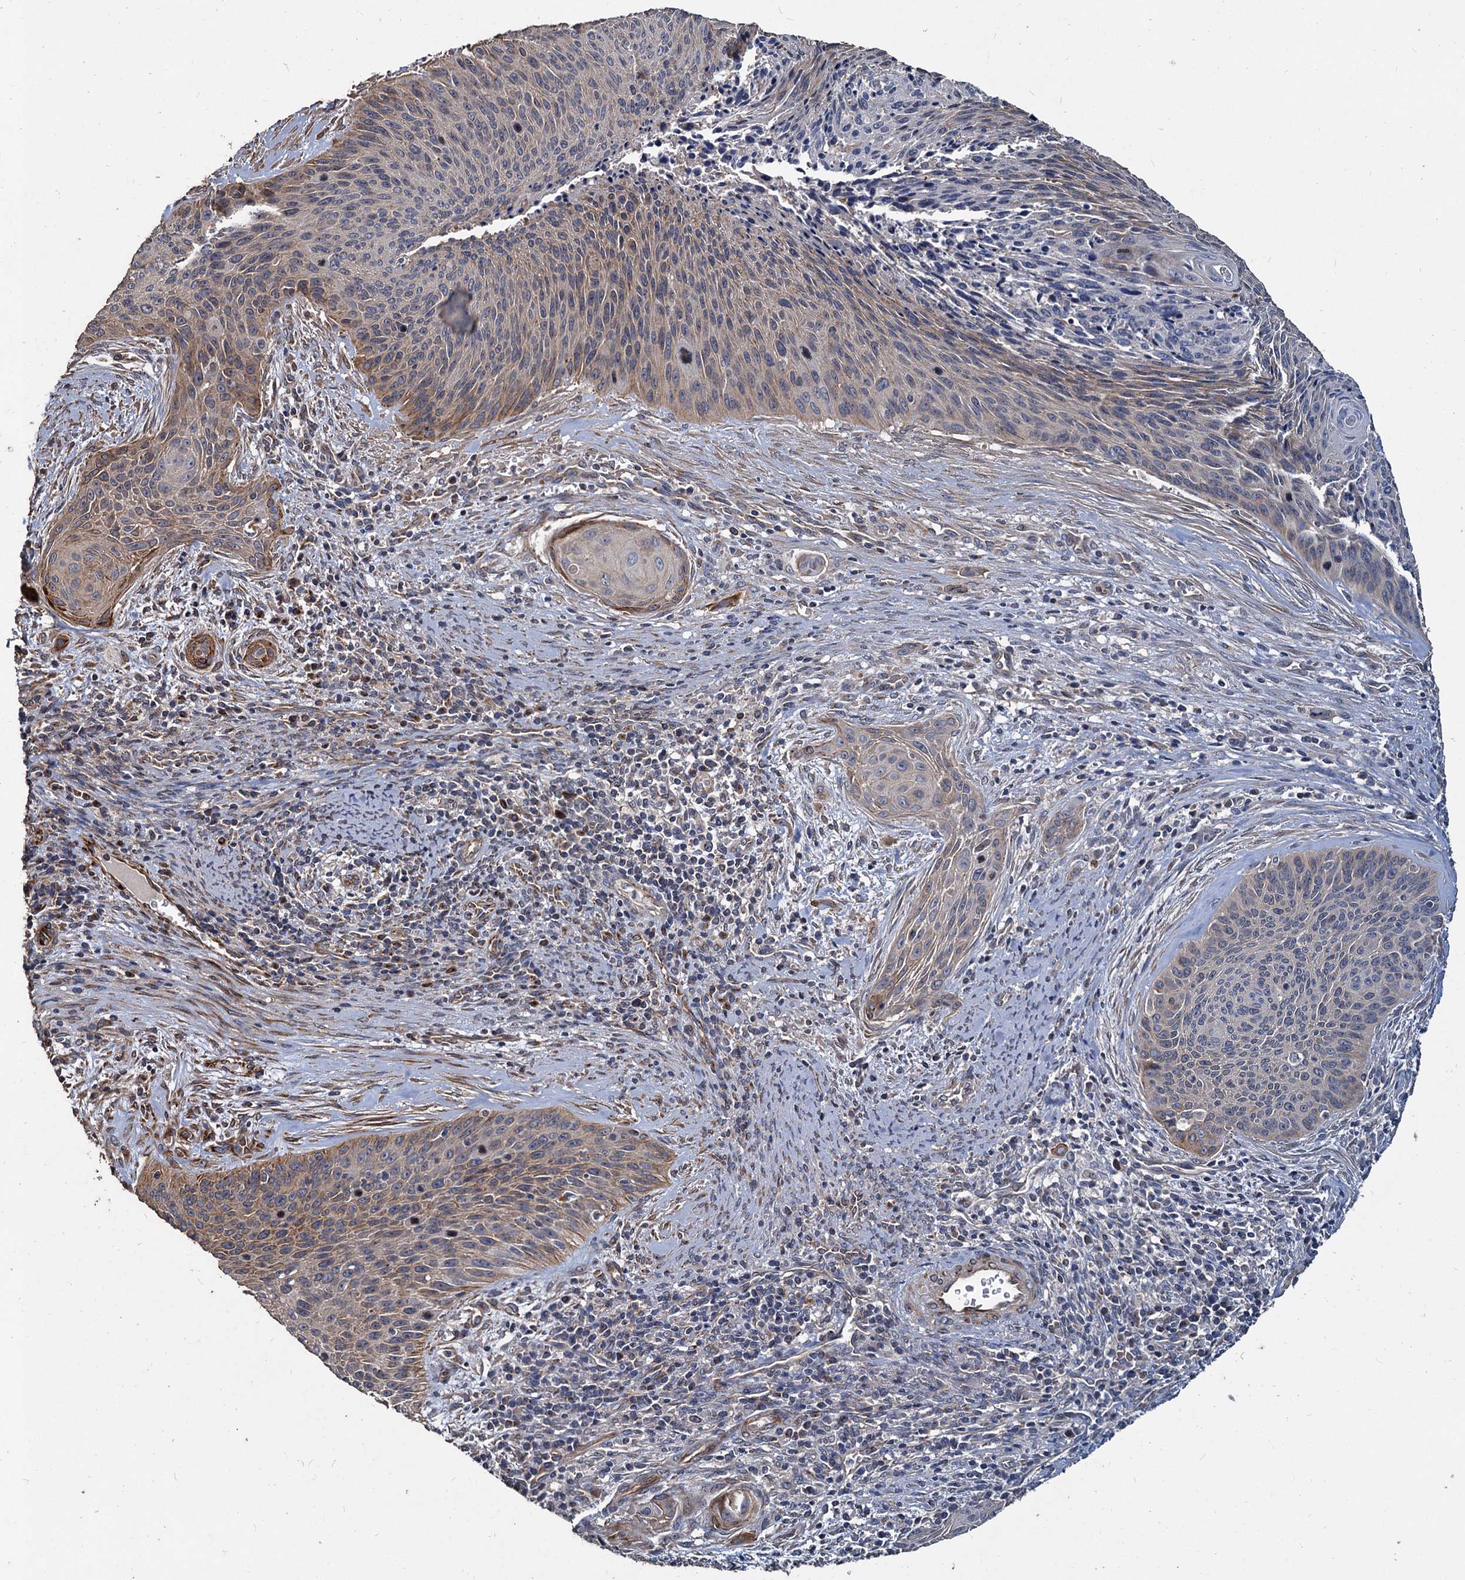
{"staining": {"intensity": "weak", "quantity": "<25%", "location": "cytoplasmic/membranous"}, "tissue": "cervical cancer", "cell_type": "Tumor cells", "image_type": "cancer", "snomed": [{"axis": "morphology", "description": "Squamous cell carcinoma, NOS"}, {"axis": "topography", "description": "Cervix"}], "caption": "An image of cervical cancer stained for a protein shows no brown staining in tumor cells.", "gene": "DEPDC4", "patient": {"sex": "female", "age": 55}}